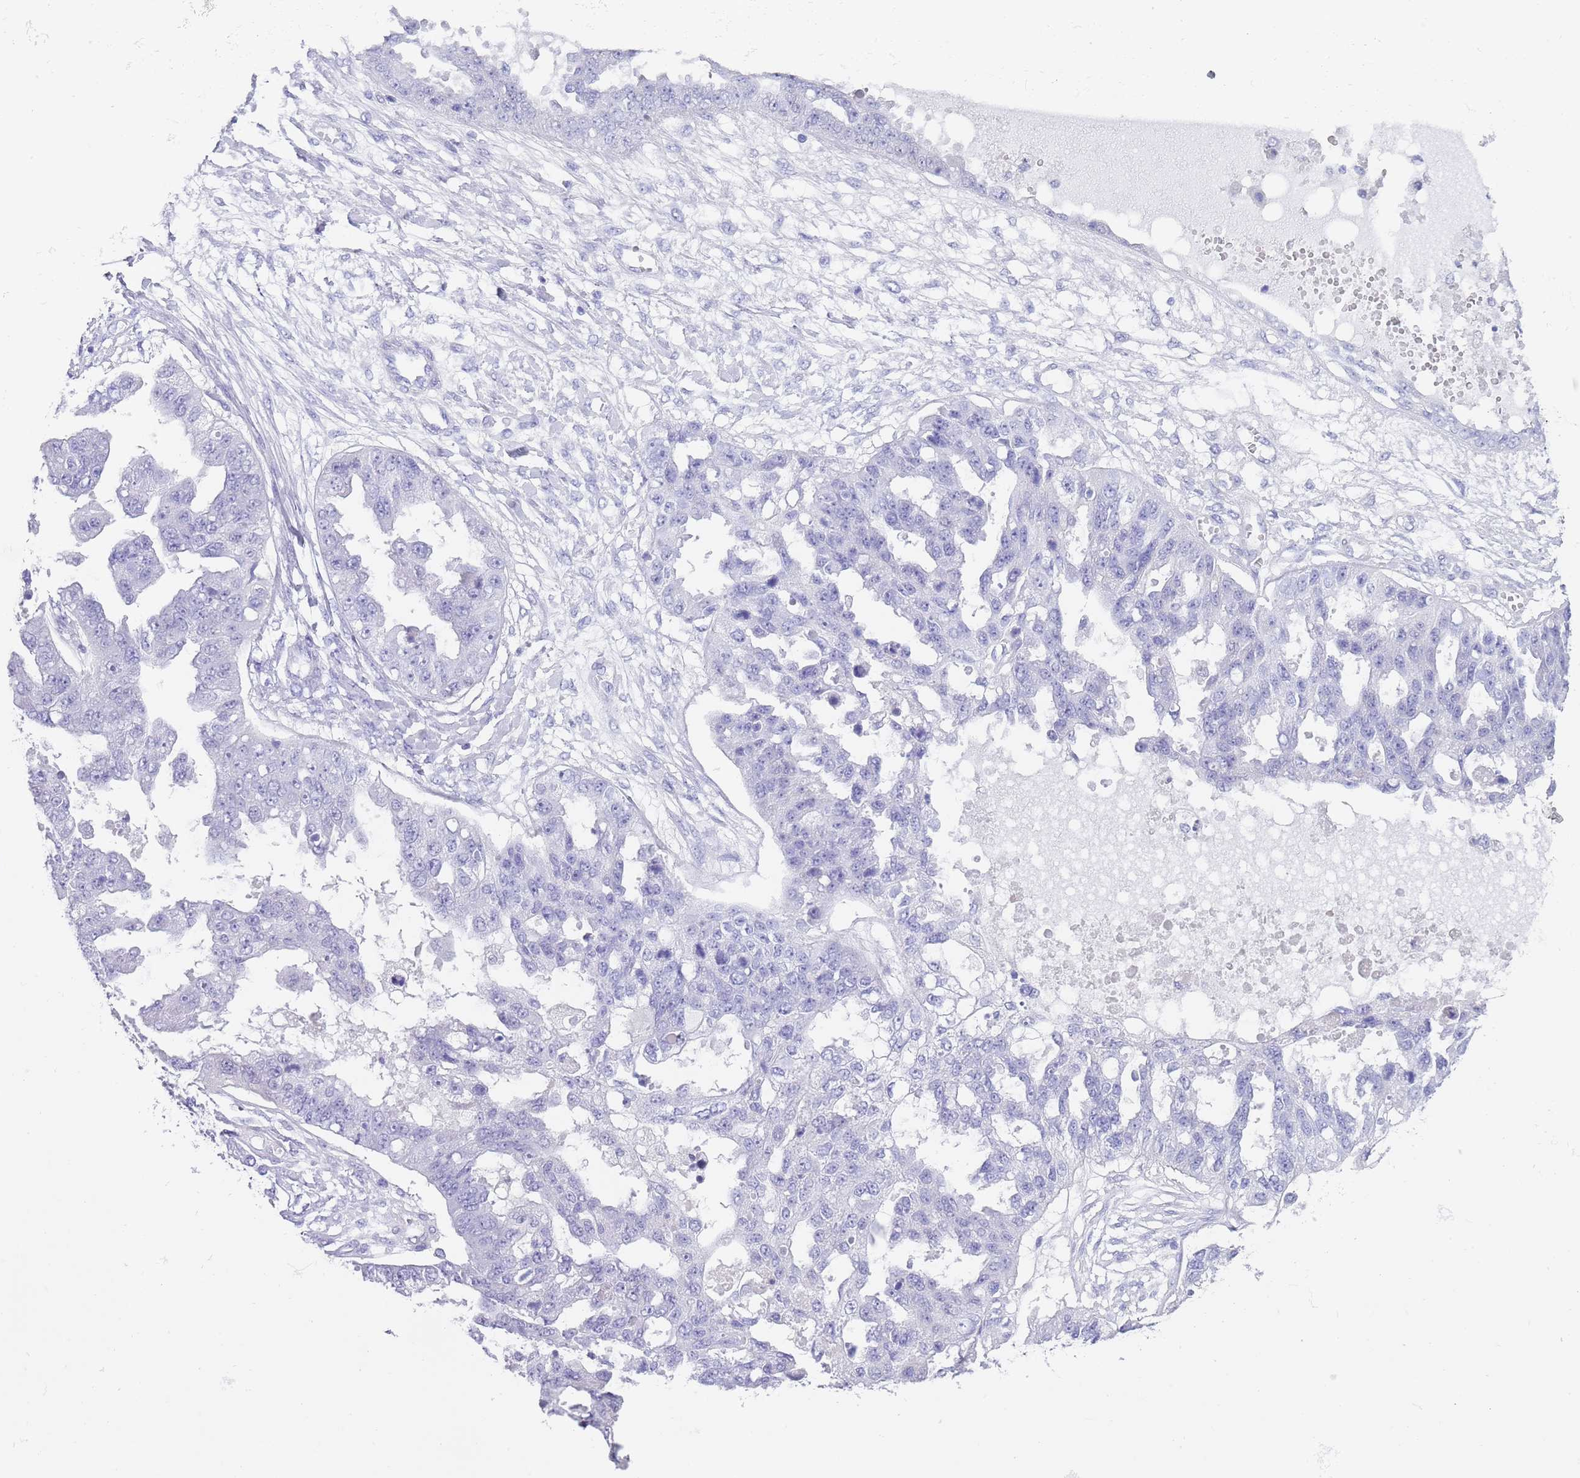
{"staining": {"intensity": "negative", "quantity": "none", "location": "none"}, "tissue": "ovarian cancer", "cell_type": "Tumor cells", "image_type": "cancer", "snomed": [{"axis": "morphology", "description": "Cystadenocarcinoma, serous, NOS"}, {"axis": "topography", "description": "Ovary"}], "caption": "The immunohistochemistry photomicrograph has no significant expression in tumor cells of ovarian cancer (serous cystadenocarcinoma) tissue. Nuclei are stained in blue.", "gene": "CPXM2", "patient": {"sex": "female", "age": 58}}